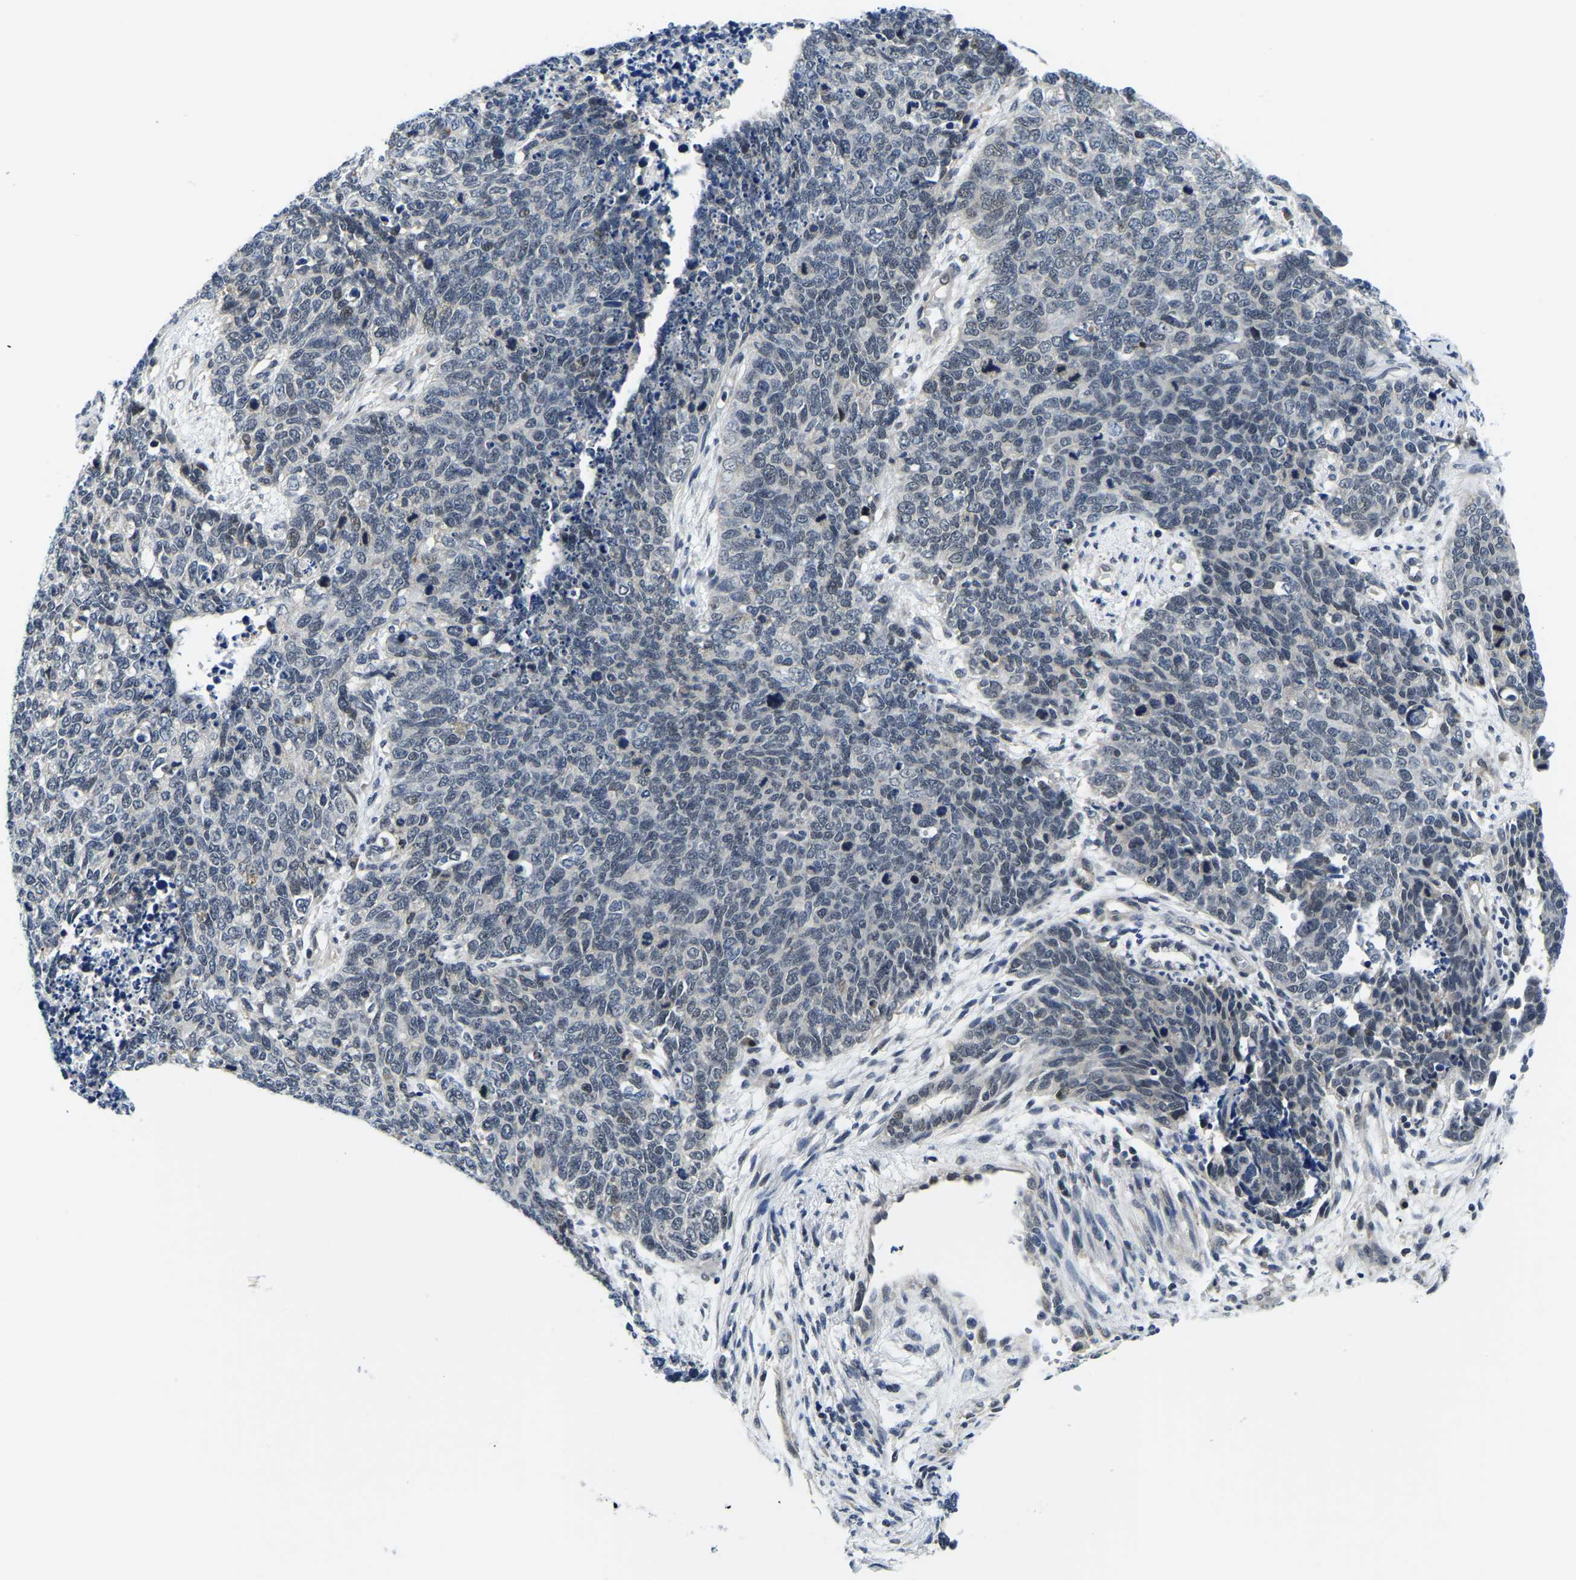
{"staining": {"intensity": "negative", "quantity": "none", "location": "none"}, "tissue": "cervical cancer", "cell_type": "Tumor cells", "image_type": "cancer", "snomed": [{"axis": "morphology", "description": "Squamous cell carcinoma, NOS"}, {"axis": "topography", "description": "Cervix"}], "caption": "High power microscopy histopathology image of an immunohistochemistry image of squamous cell carcinoma (cervical), revealing no significant staining in tumor cells.", "gene": "POLDIP3", "patient": {"sex": "female", "age": 63}}